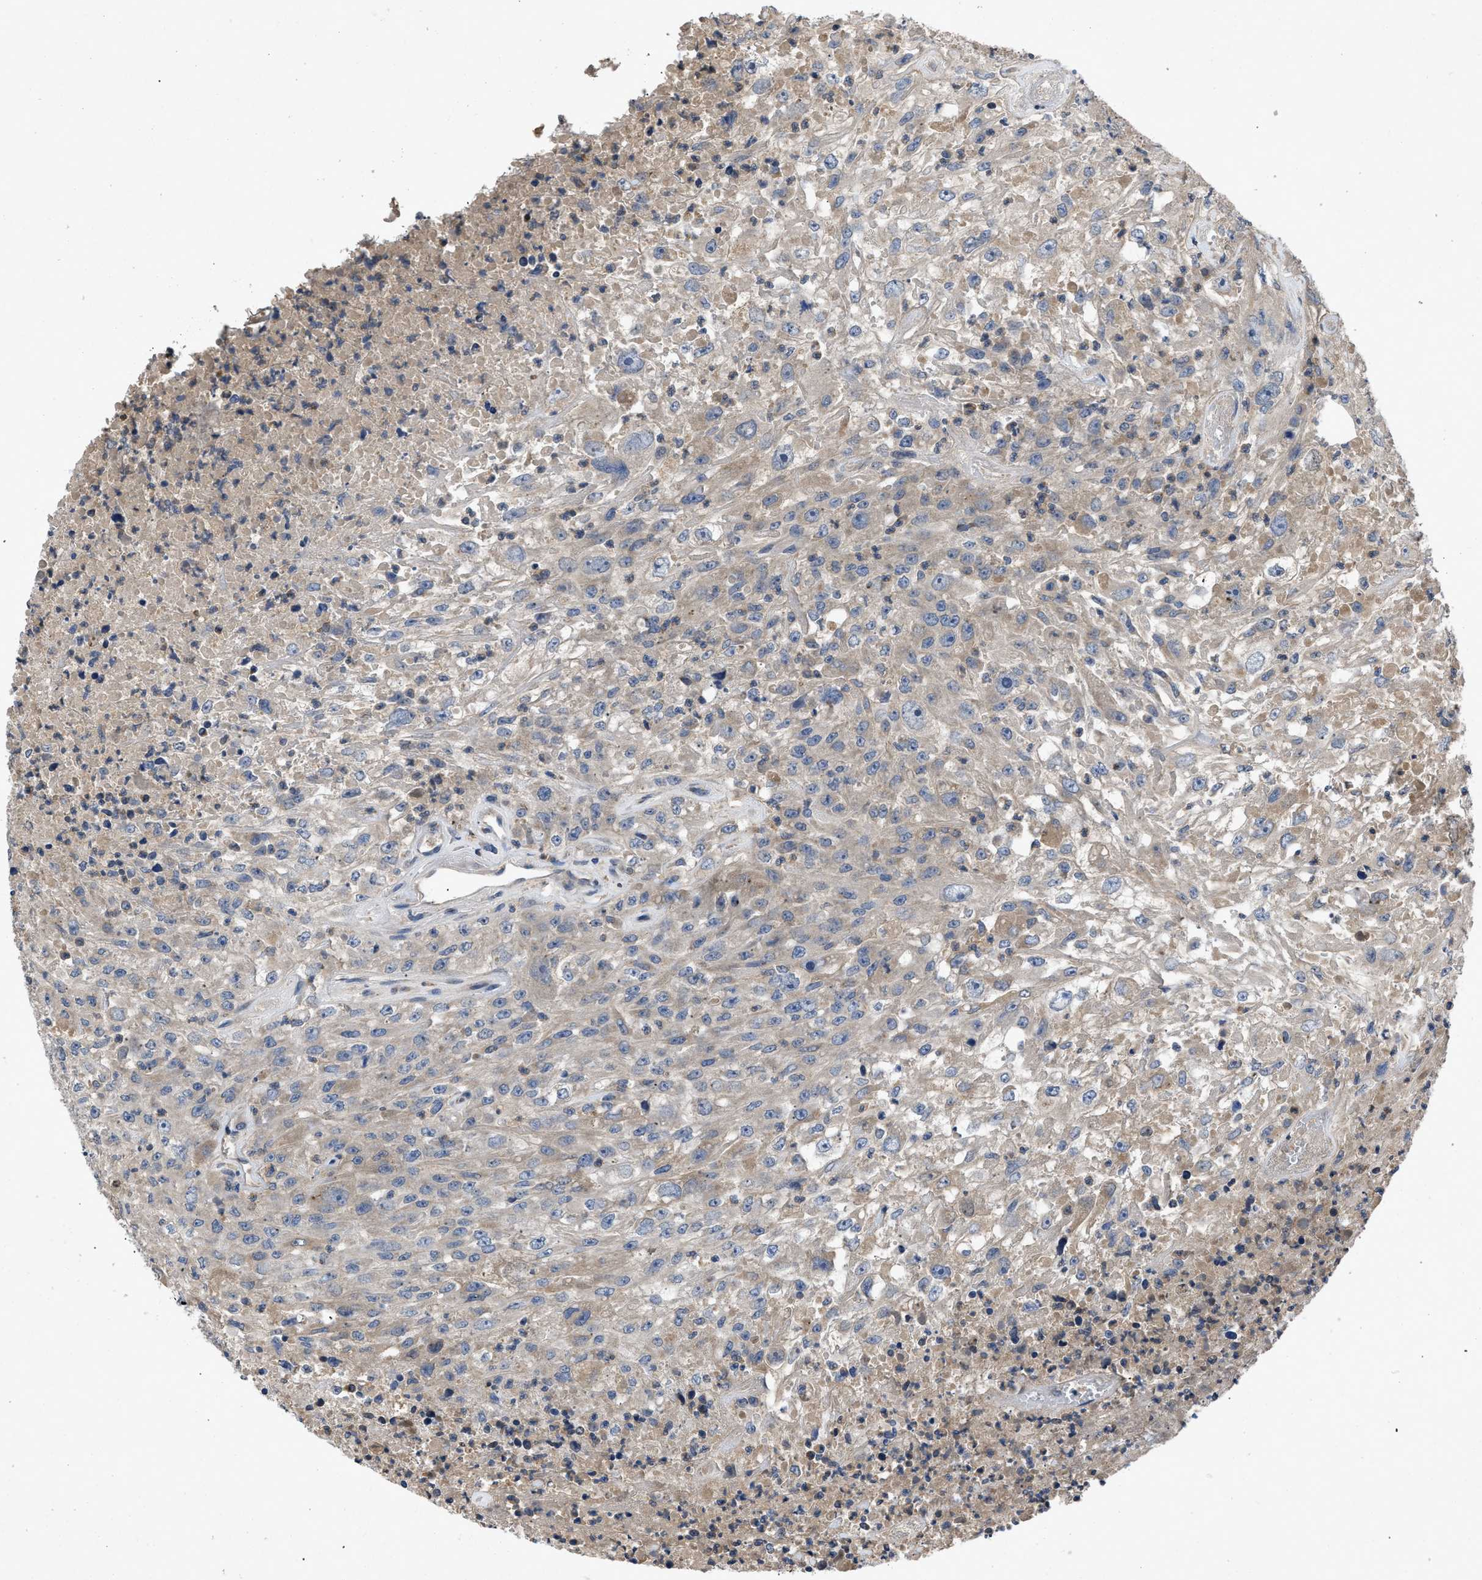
{"staining": {"intensity": "weak", "quantity": ">75%", "location": "cytoplasmic/membranous"}, "tissue": "urothelial cancer", "cell_type": "Tumor cells", "image_type": "cancer", "snomed": [{"axis": "morphology", "description": "Urothelial carcinoma, High grade"}, {"axis": "topography", "description": "Urinary bladder"}], "caption": "A histopathology image of high-grade urothelial carcinoma stained for a protein reveals weak cytoplasmic/membranous brown staining in tumor cells. (DAB (3,3'-diaminobenzidine) IHC, brown staining for protein, blue staining for nuclei).", "gene": "VPS4A", "patient": {"sex": "male", "age": 46}}